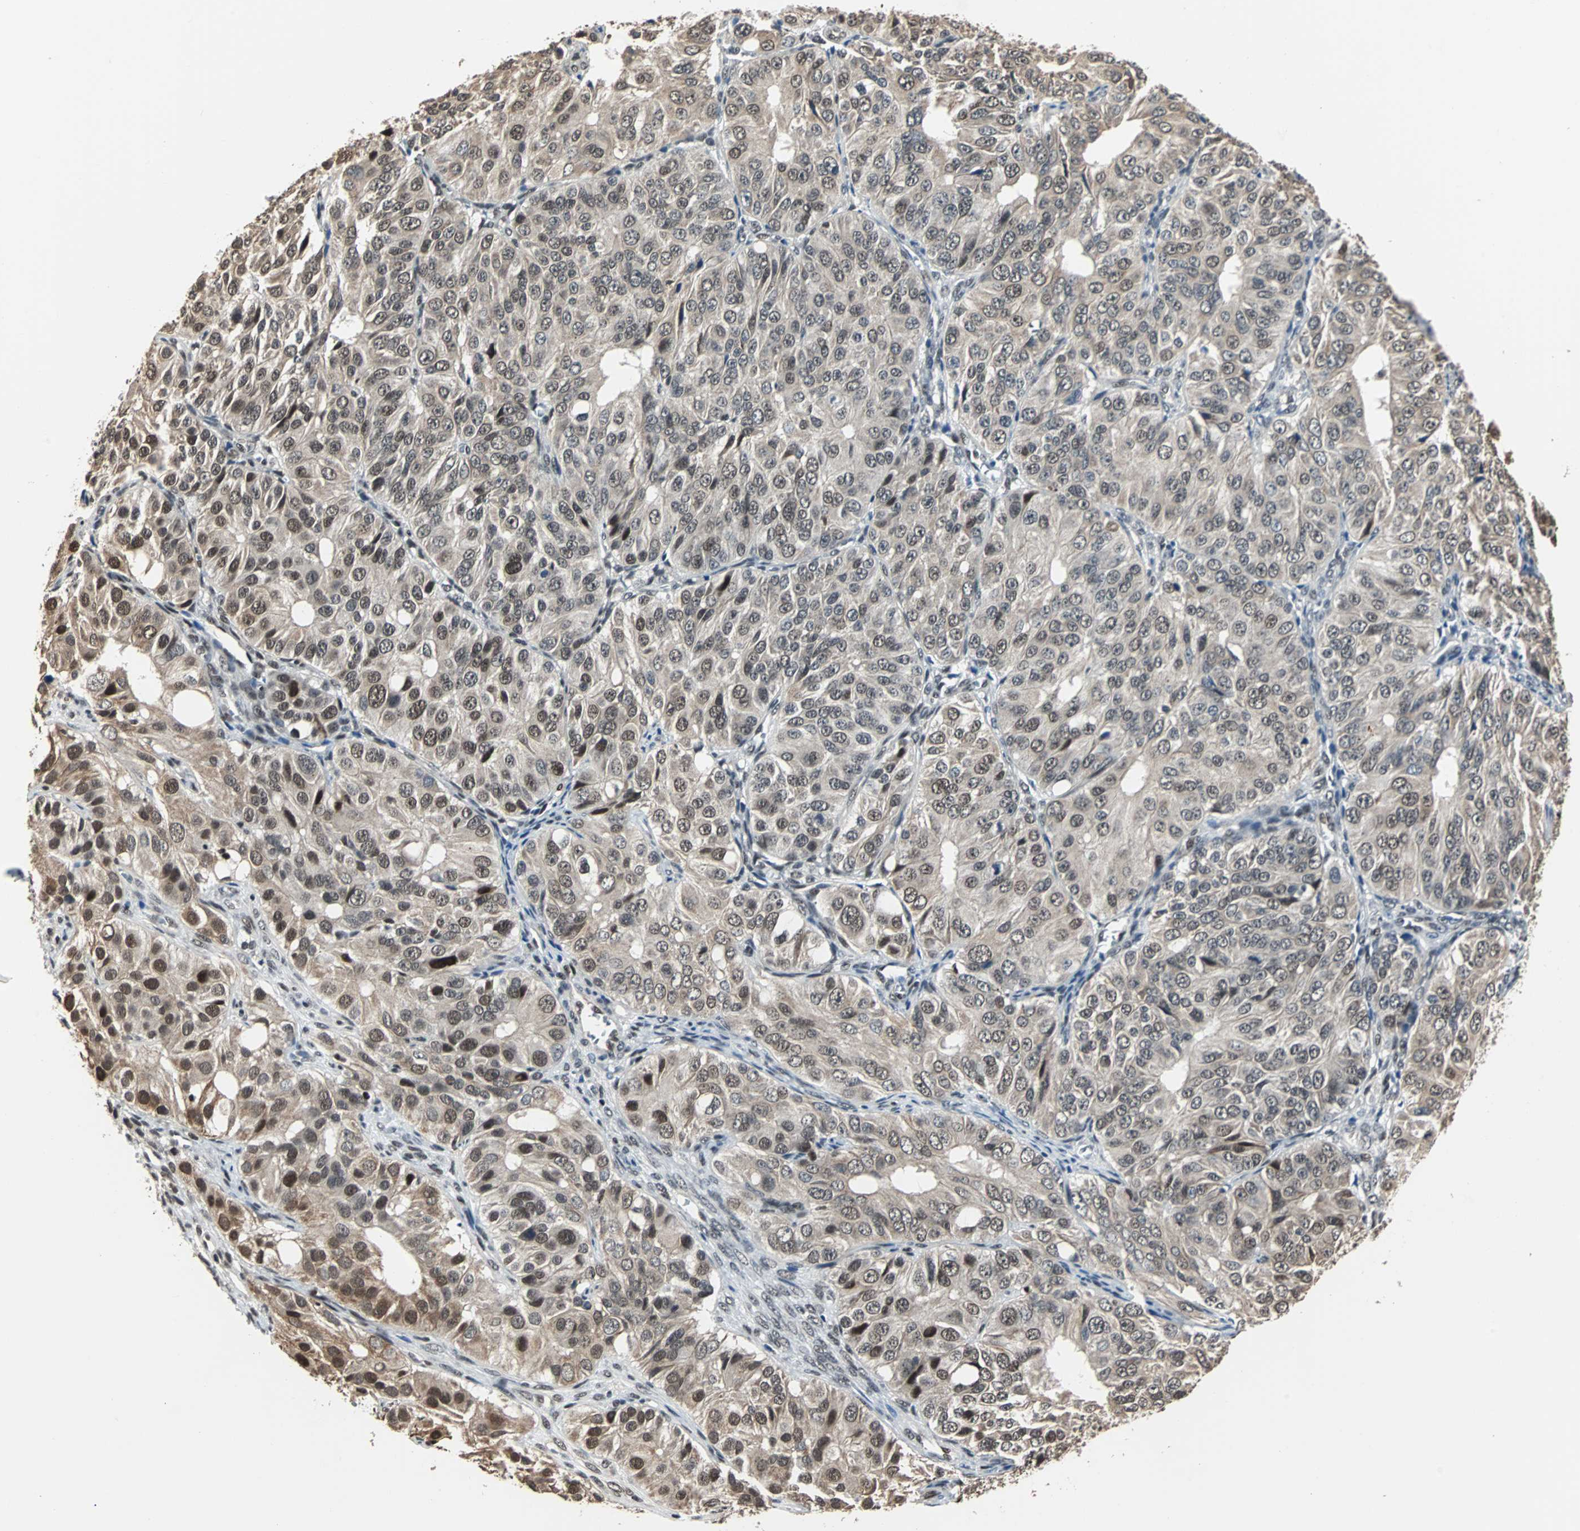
{"staining": {"intensity": "moderate", "quantity": ">75%", "location": "cytoplasmic/membranous,nuclear"}, "tissue": "ovarian cancer", "cell_type": "Tumor cells", "image_type": "cancer", "snomed": [{"axis": "morphology", "description": "Carcinoma, endometroid"}, {"axis": "topography", "description": "Ovary"}], "caption": "About >75% of tumor cells in human ovarian endometroid carcinoma exhibit moderate cytoplasmic/membranous and nuclear protein expression as visualized by brown immunohistochemical staining.", "gene": "TERF2IP", "patient": {"sex": "female", "age": 51}}